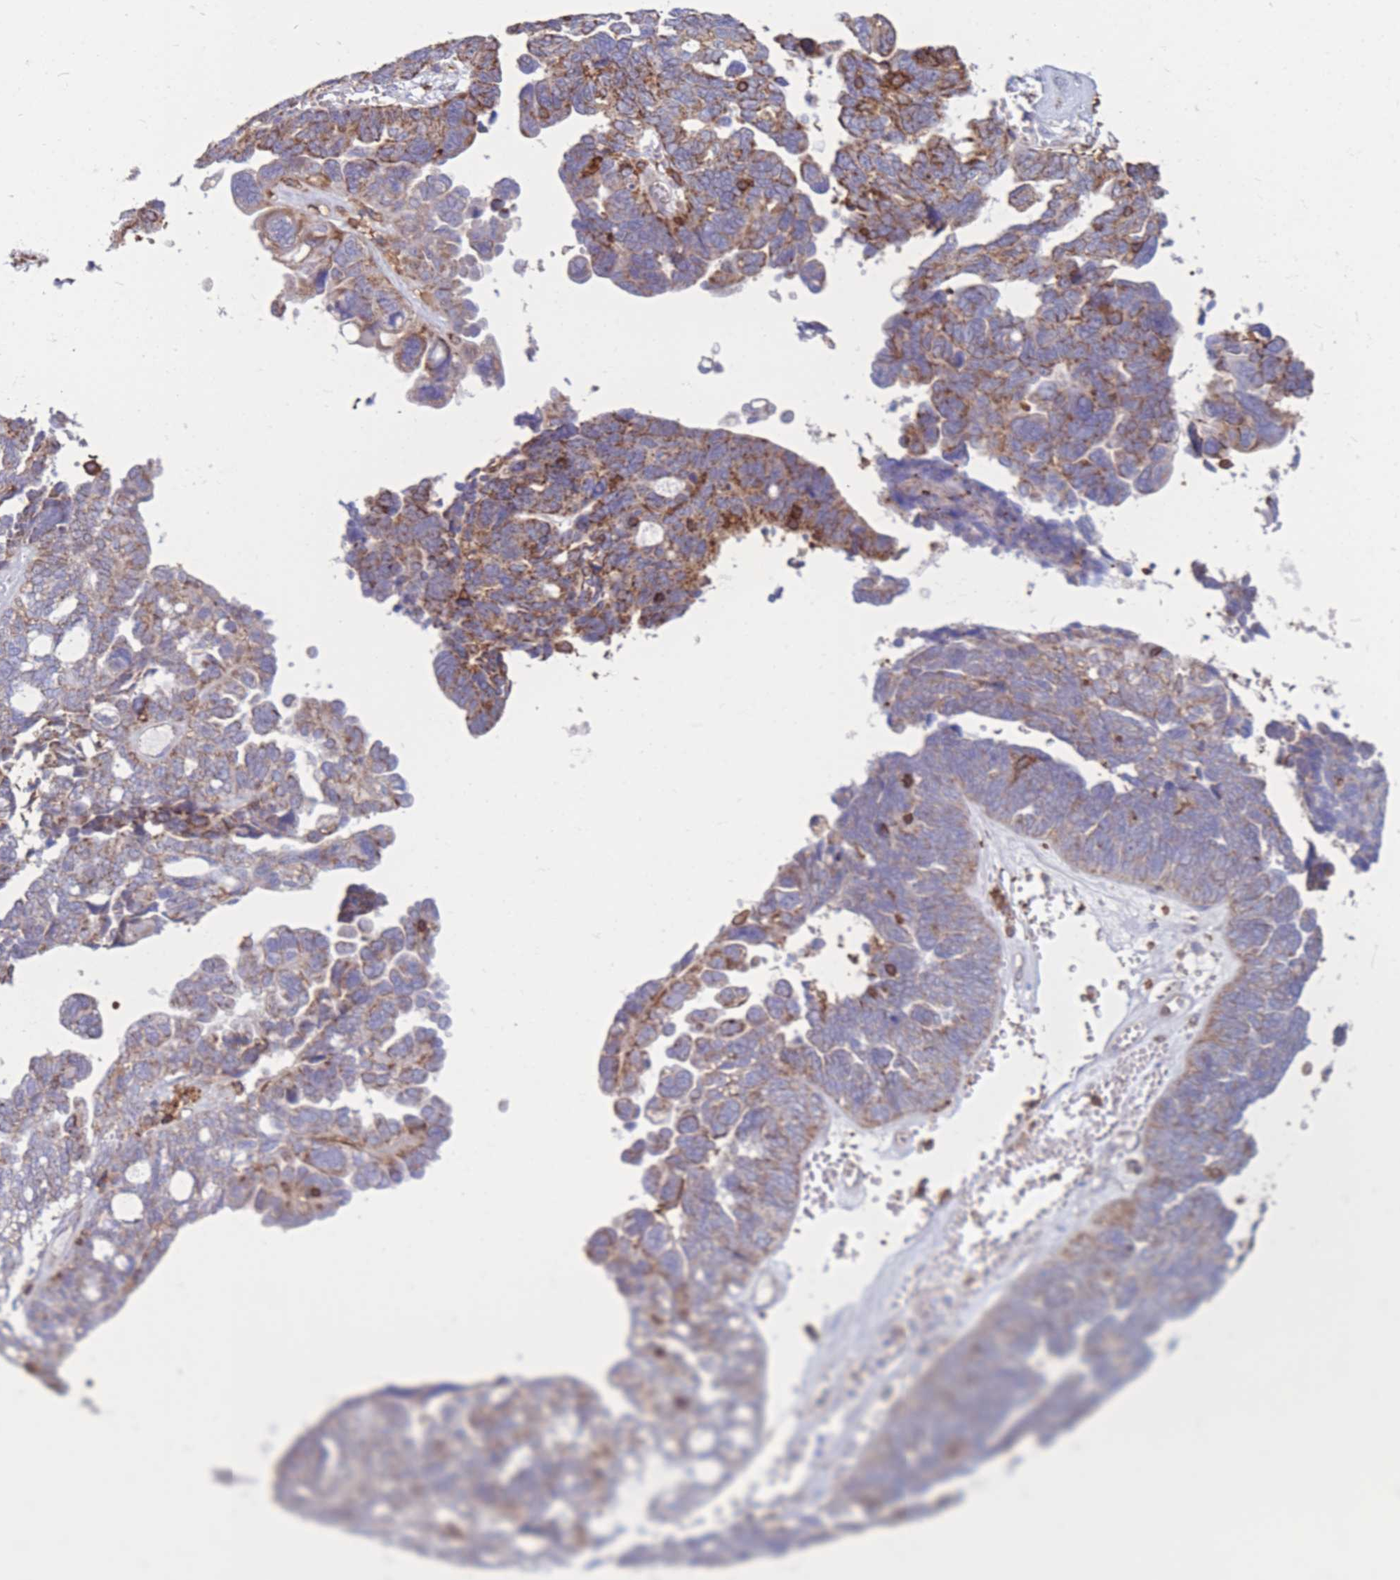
{"staining": {"intensity": "moderate", "quantity": "25%-75%", "location": "cytoplasmic/membranous"}, "tissue": "ovarian cancer", "cell_type": "Tumor cells", "image_type": "cancer", "snomed": [{"axis": "morphology", "description": "Cystadenocarcinoma, serous, NOS"}, {"axis": "topography", "description": "Ovary"}], "caption": "Protein positivity by immunohistochemistry demonstrates moderate cytoplasmic/membranous positivity in approximately 25%-75% of tumor cells in ovarian cancer (serous cystadenocarcinoma). Using DAB (brown) and hematoxylin (blue) stains, captured at high magnification using brightfield microscopy.", "gene": "MRPL54", "patient": {"sex": "female", "age": 79}}